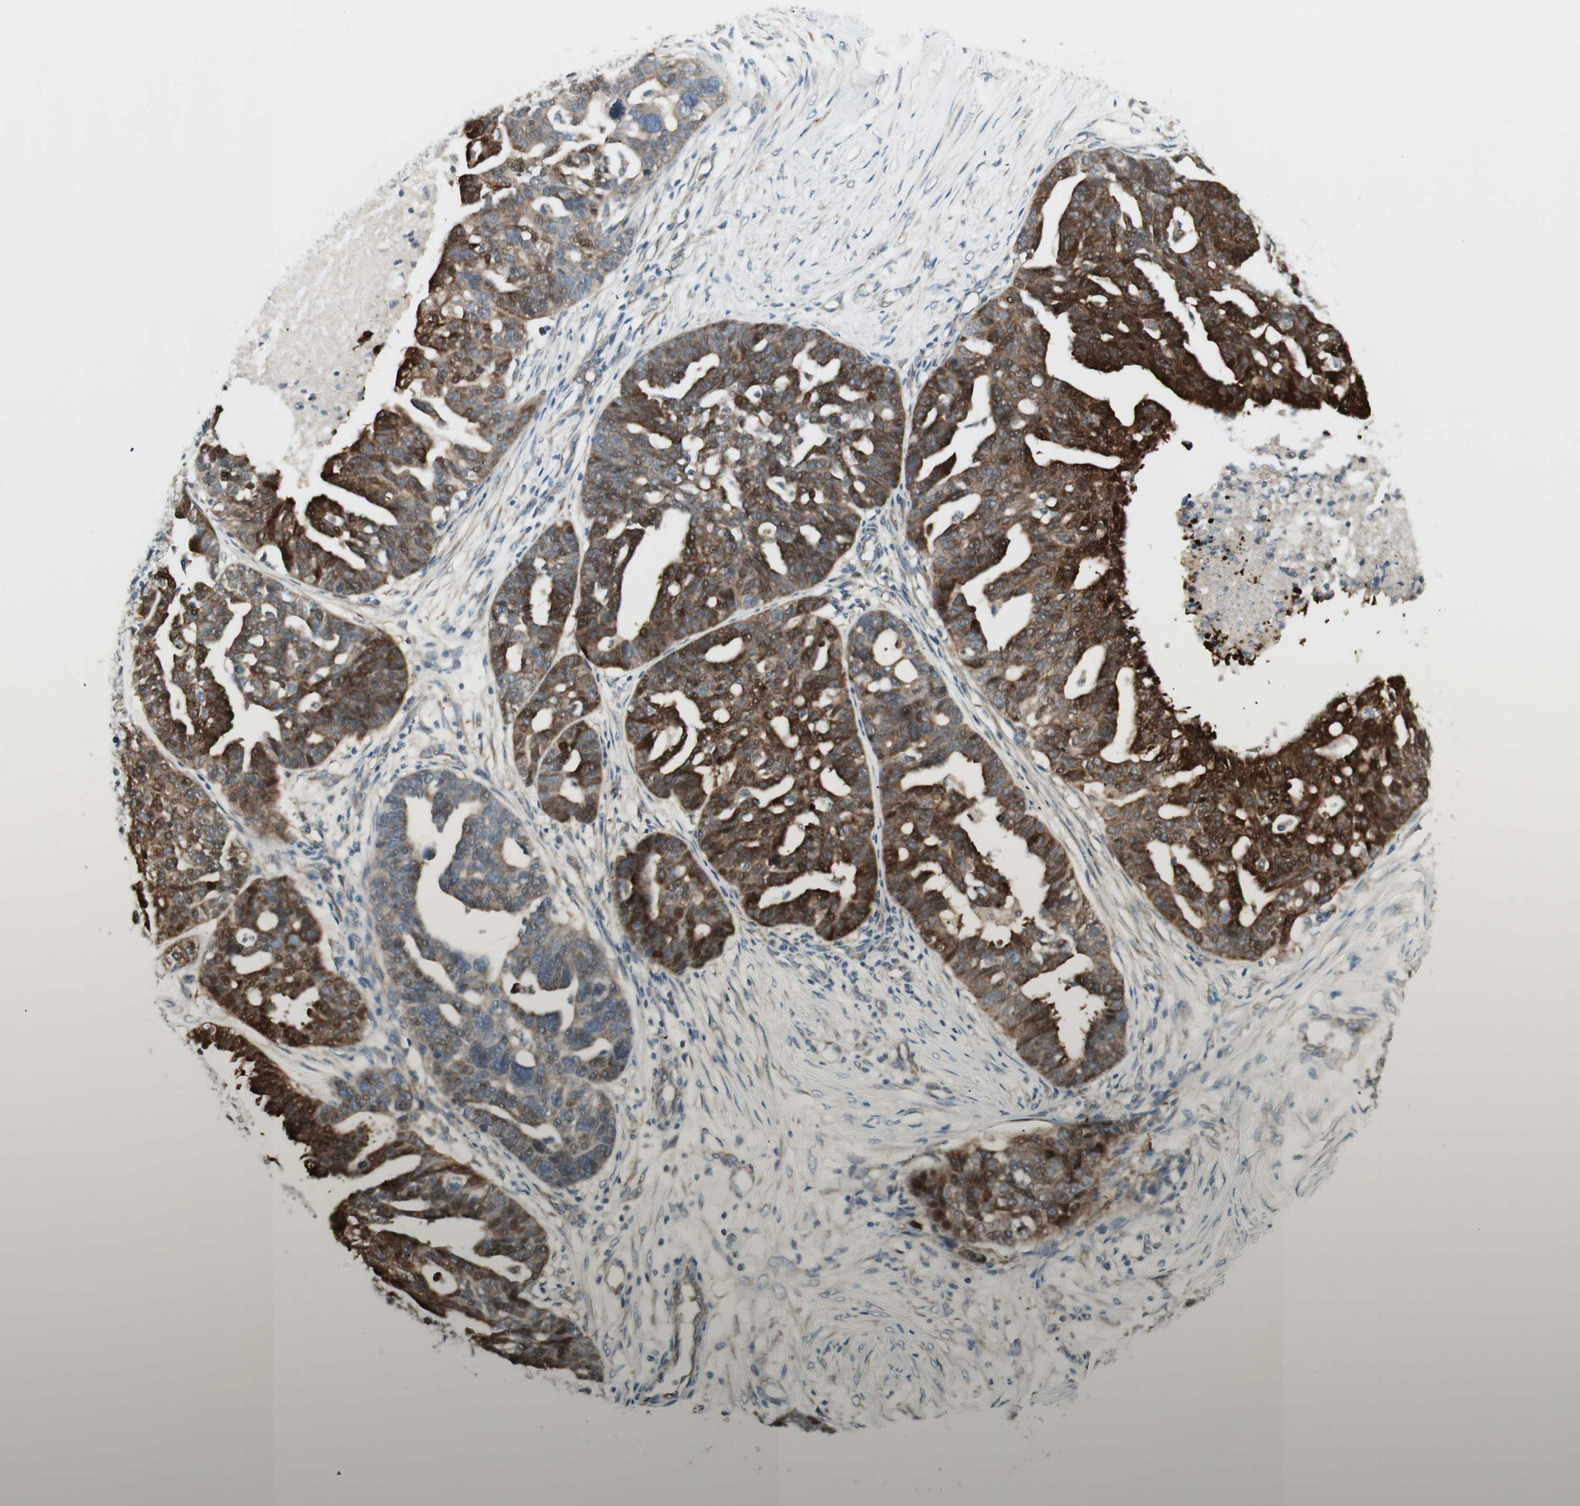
{"staining": {"intensity": "strong", "quantity": "25%-75%", "location": "cytoplasmic/membranous"}, "tissue": "ovarian cancer", "cell_type": "Tumor cells", "image_type": "cancer", "snomed": [{"axis": "morphology", "description": "Cystadenocarcinoma, serous, NOS"}, {"axis": "topography", "description": "Ovary"}], "caption": "This is an image of immunohistochemistry staining of serous cystadenocarcinoma (ovarian), which shows strong staining in the cytoplasmic/membranous of tumor cells.", "gene": "STON1-GTF2A1L", "patient": {"sex": "female", "age": 59}}